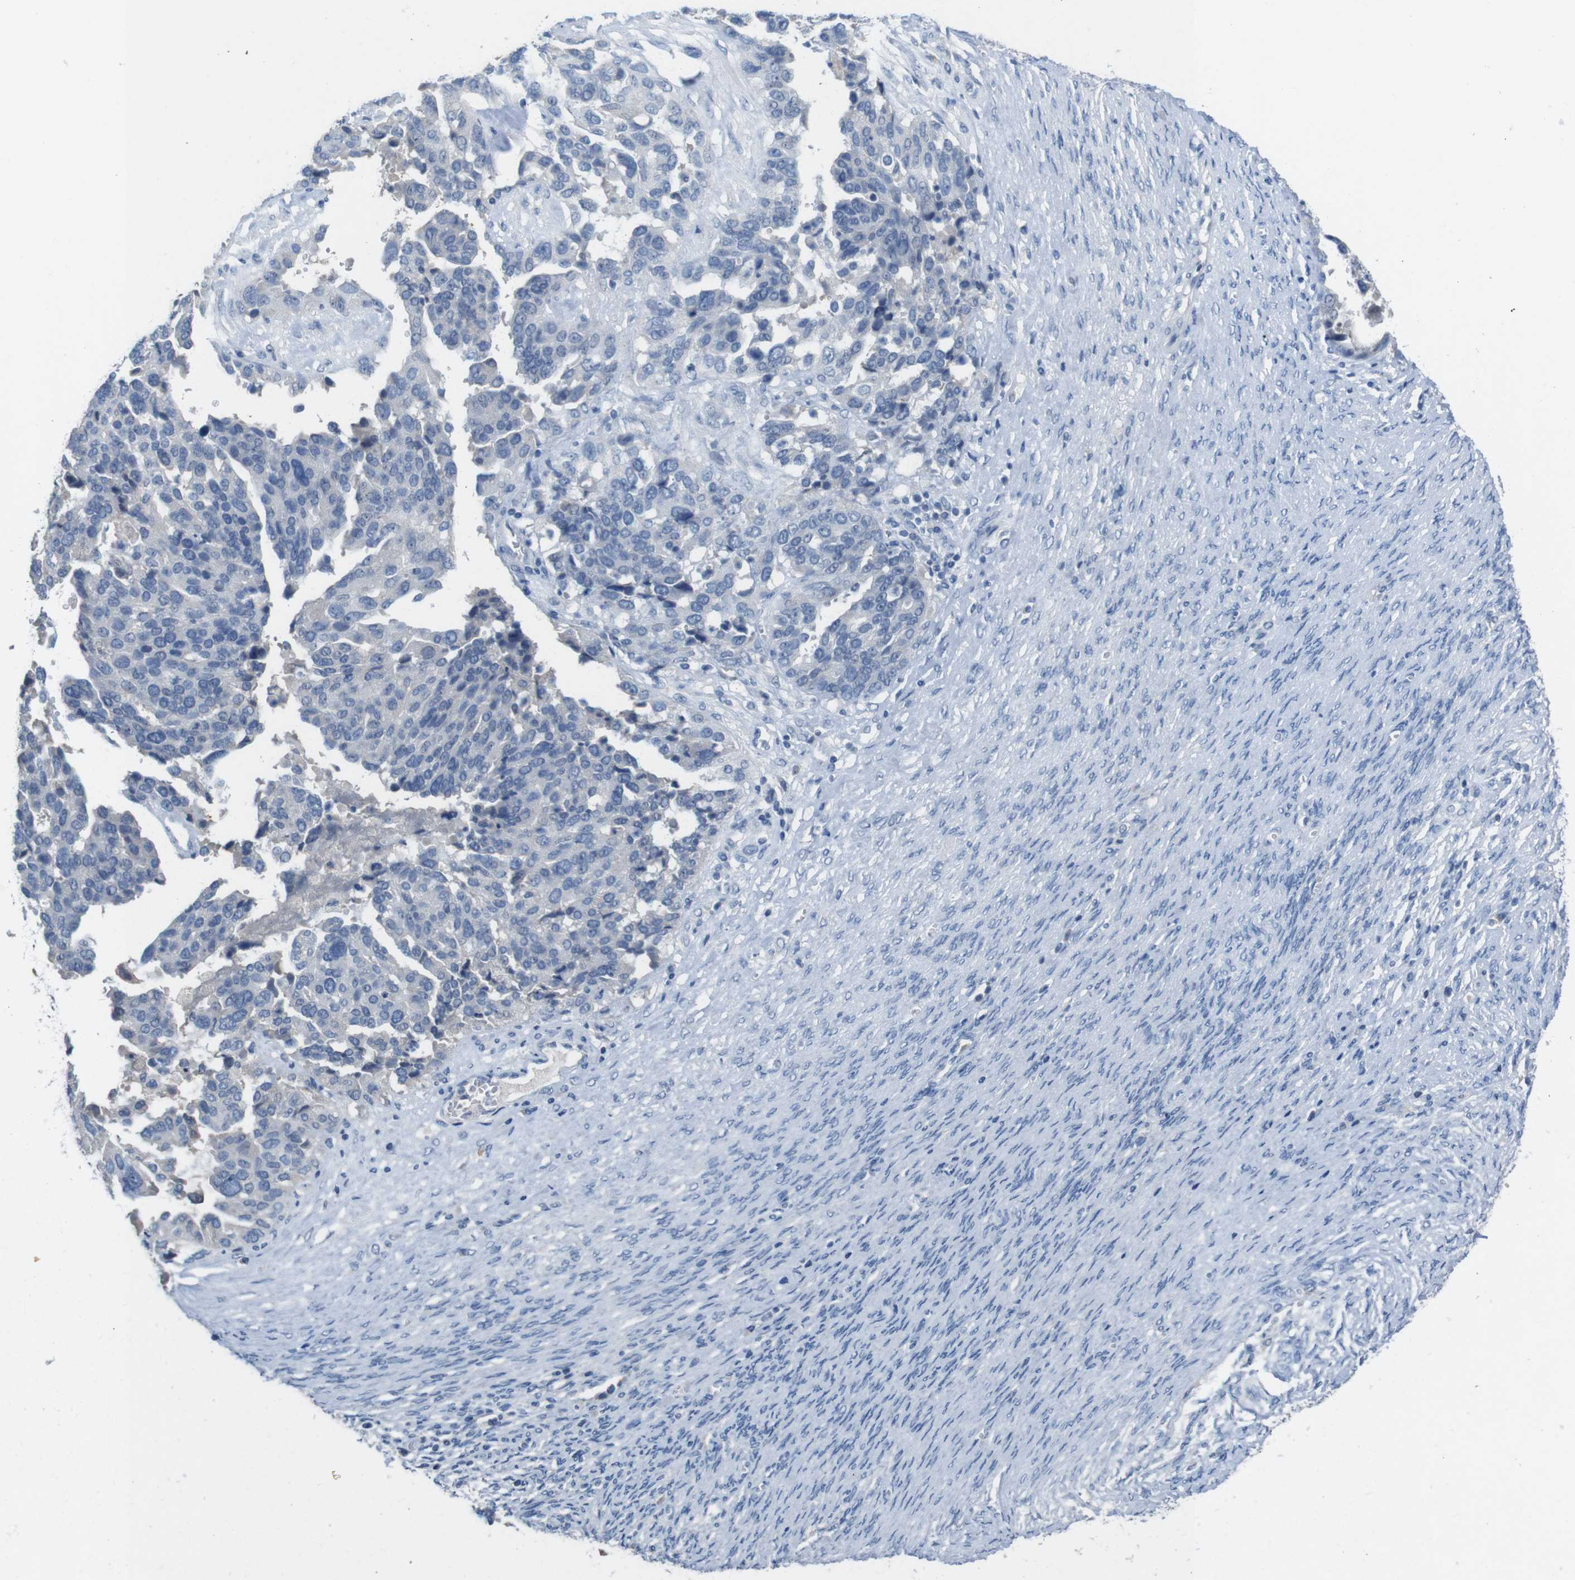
{"staining": {"intensity": "negative", "quantity": "none", "location": "none"}, "tissue": "ovarian cancer", "cell_type": "Tumor cells", "image_type": "cancer", "snomed": [{"axis": "morphology", "description": "Cystadenocarcinoma, serous, NOS"}, {"axis": "topography", "description": "Ovary"}], "caption": "This is an IHC photomicrograph of human ovarian serous cystadenocarcinoma. There is no positivity in tumor cells.", "gene": "SLC2A8", "patient": {"sex": "female", "age": 44}}